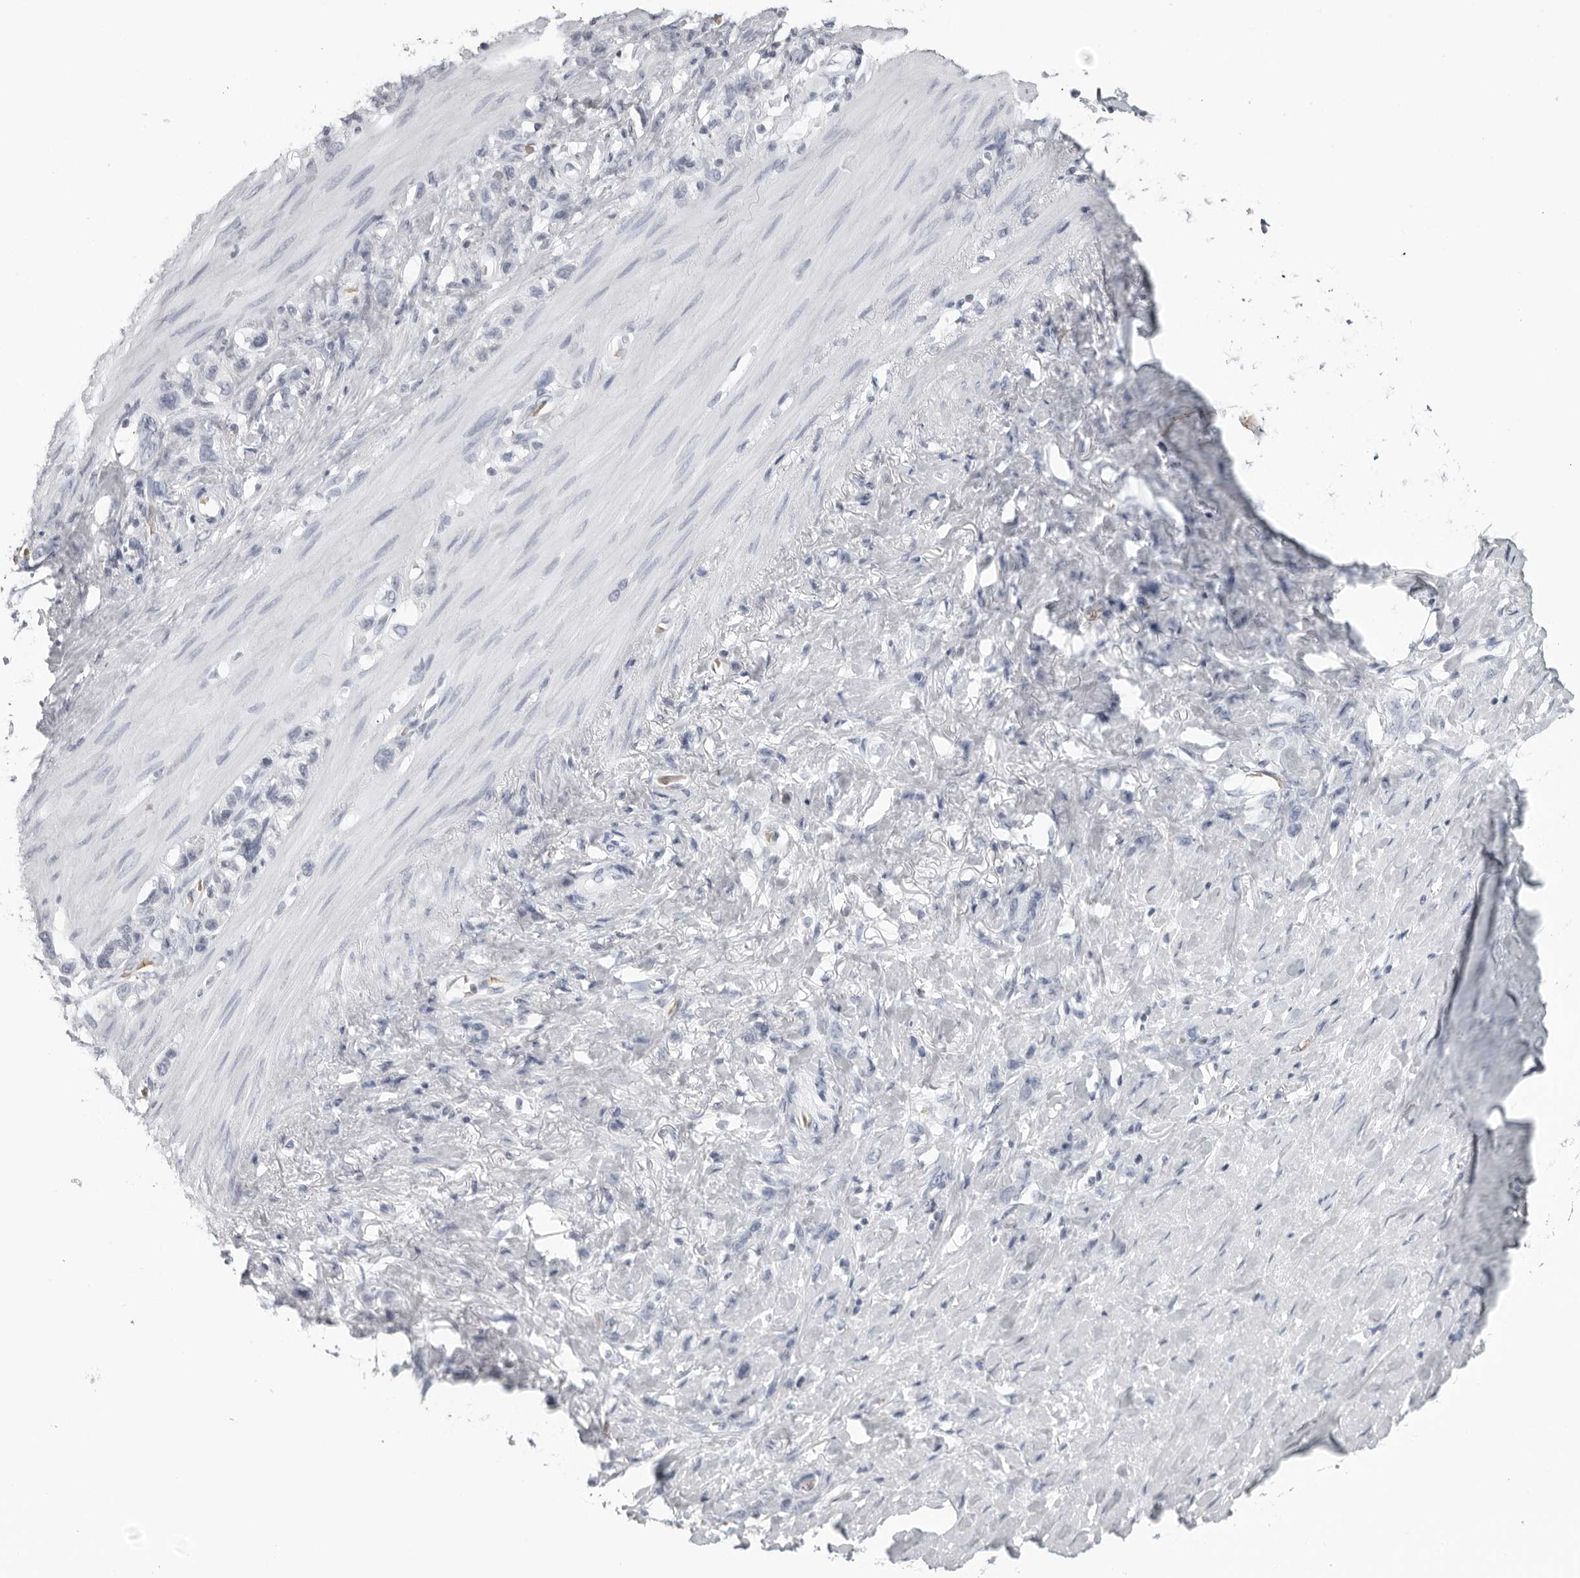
{"staining": {"intensity": "negative", "quantity": "none", "location": "none"}, "tissue": "stomach cancer", "cell_type": "Tumor cells", "image_type": "cancer", "snomed": [{"axis": "morphology", "description": "Normal tissue, NOS"}, {"axis": "morphology", "description": "Adenocarcinoma, NOS"}, {"axis": "morphology", "description": "Adenocarcinoma, High grade"}, {"axis": "topography", "description": "Stomach, upper"}, {"axis": "topography", "description": "Stomach"}], "caption": "Photomicrograph shows no protein expression in tumor cells of stomach cancer tissue. (DAB immunohistochemistry (IHC) visualized using brightfield microscopy, high magnification).", "gene": "EPB41", "patient": {"sex": "female", "age": 65}}